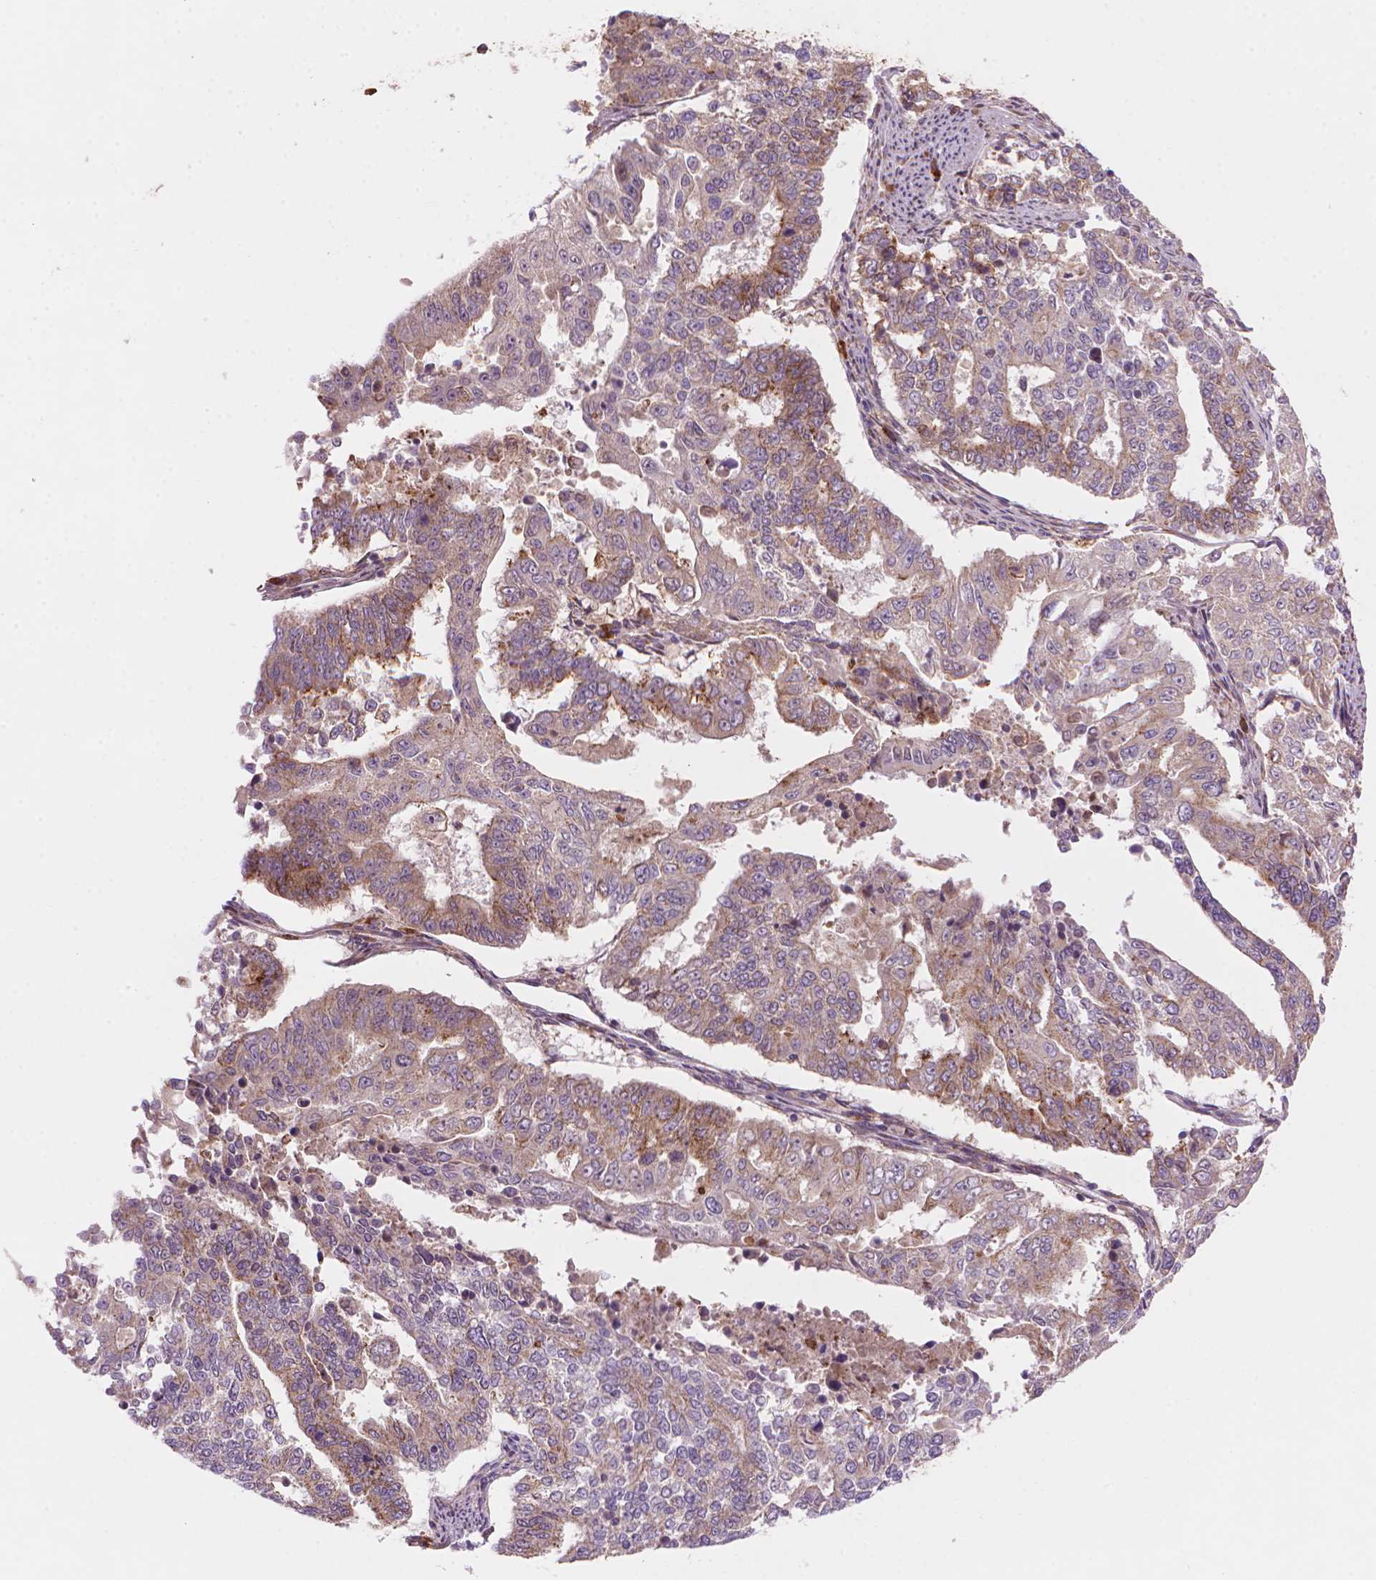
{"staining": {"intensity": "weak", "quantity": "<25%", "location": "cytoplasmic/membranous"}, "tissue": "endometrial cancer", "cell_type": "Tumor cells", "image_type": "cancer", "snomed": [{"axis": "morphology", "description": "Adenocarcinoma, NOS"}, {"axis": "topography", "description": "Uterus"}], "caption": "This is an immunohistochemistry (IHC) micrograph of human endometrial adenocarcinoma. There is no expression in tumor cells.", "gene": "VARS2", "patient": {"sex": "female", "age": 59}}